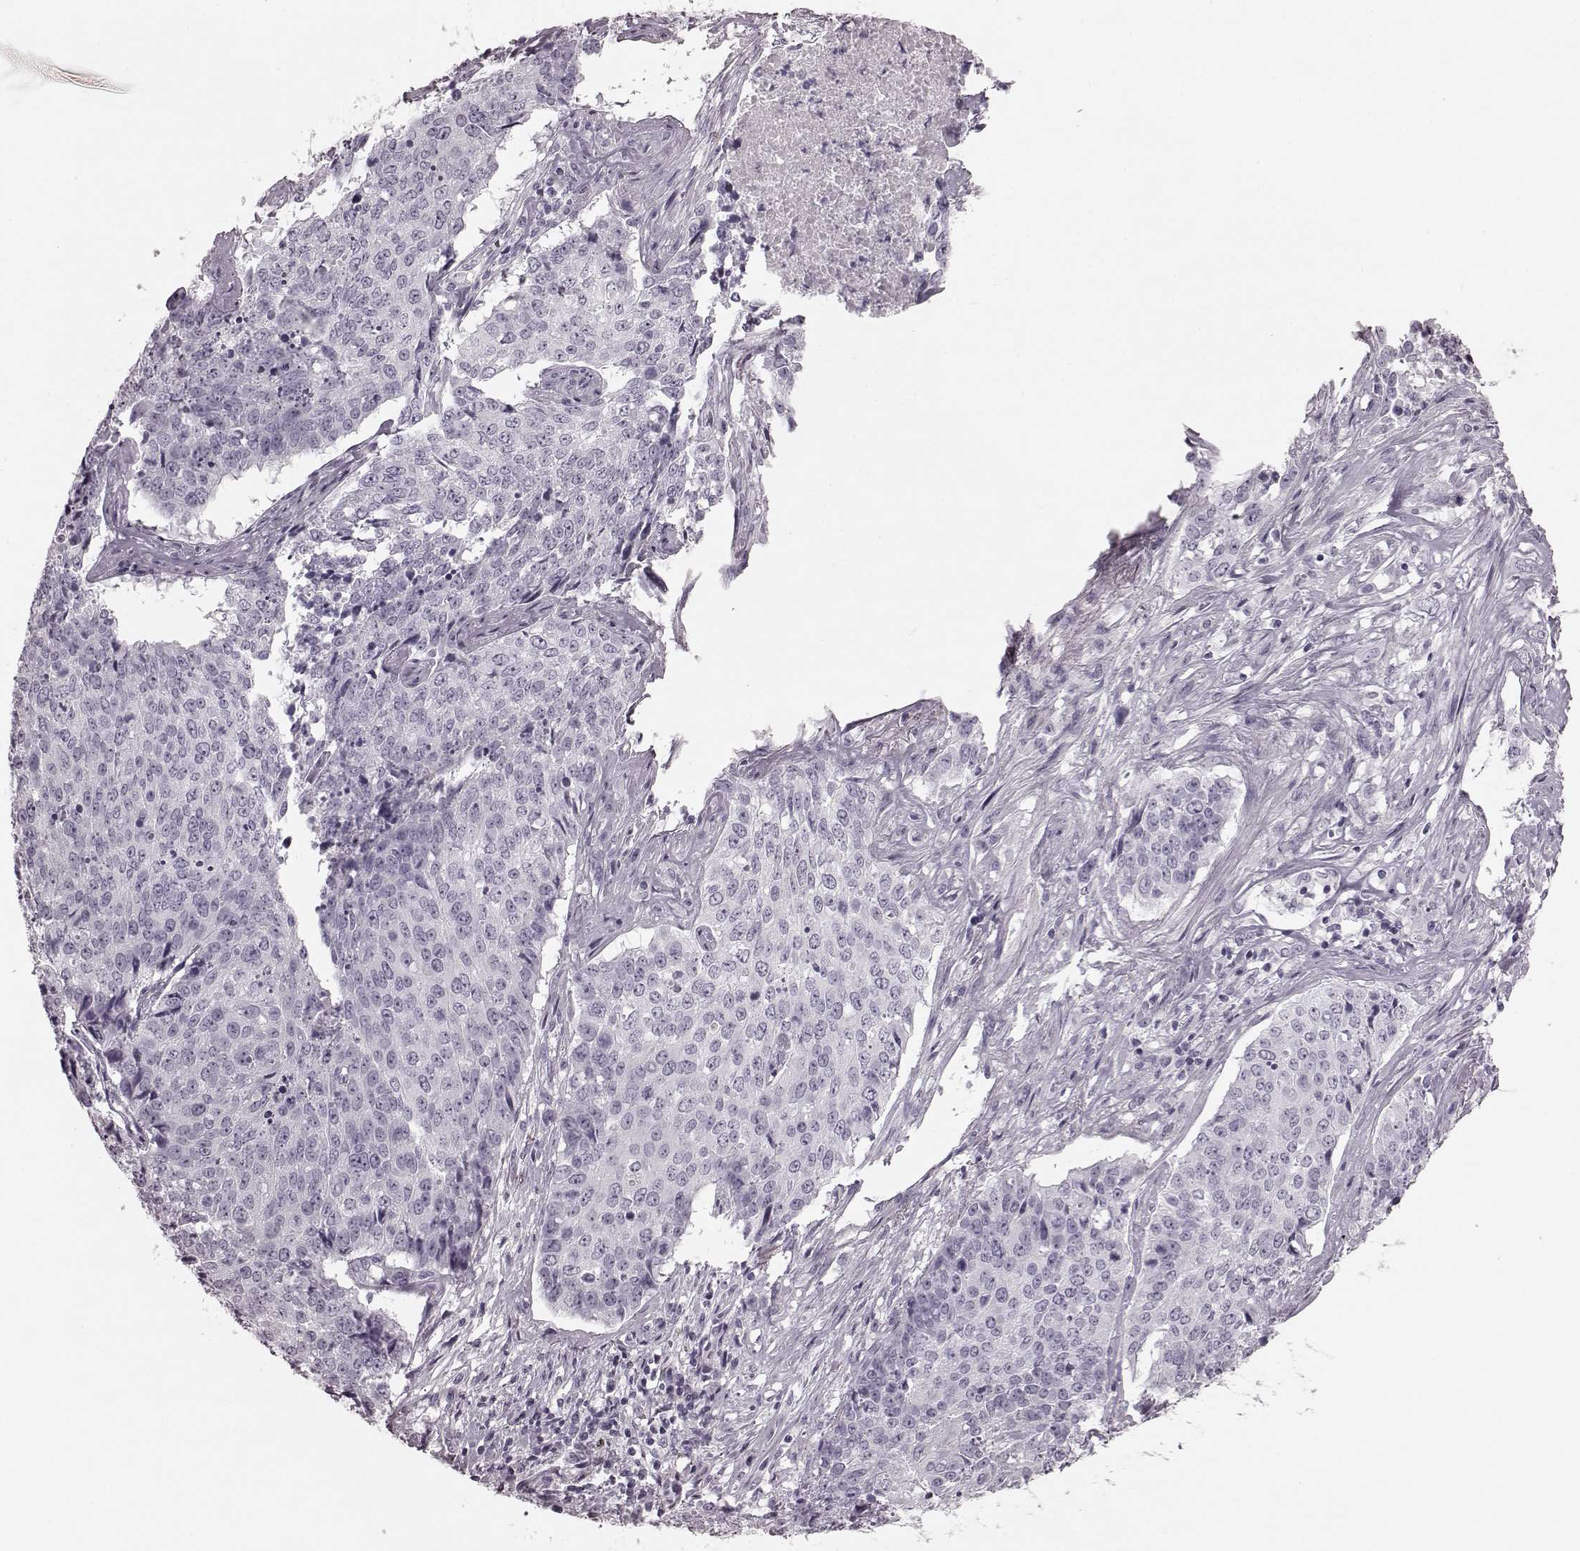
{"staining": {"intensity": "negative", "quantity": "none", "location": "none"}, "tissue": "lung cancer", "cell_type": "Tumor cells", "image_type": "cancer", "snomed": [{"axis": "morphology", "description": "Normal tissue, NOS"}, {"axis": "morphology", "description": "Squamous cell carcinoma, NOS"}, {"axis": "topography", "description": "Bronchus"}, {"axis": "topography", "description": "Lung"}], "caption": "Lung cancer stained for a protein using immunohistochemistry (IHC) demonstrates no expression tumor cells.", "gene": "TRPM1", "patient": {"sex": "male", "age": 64}}